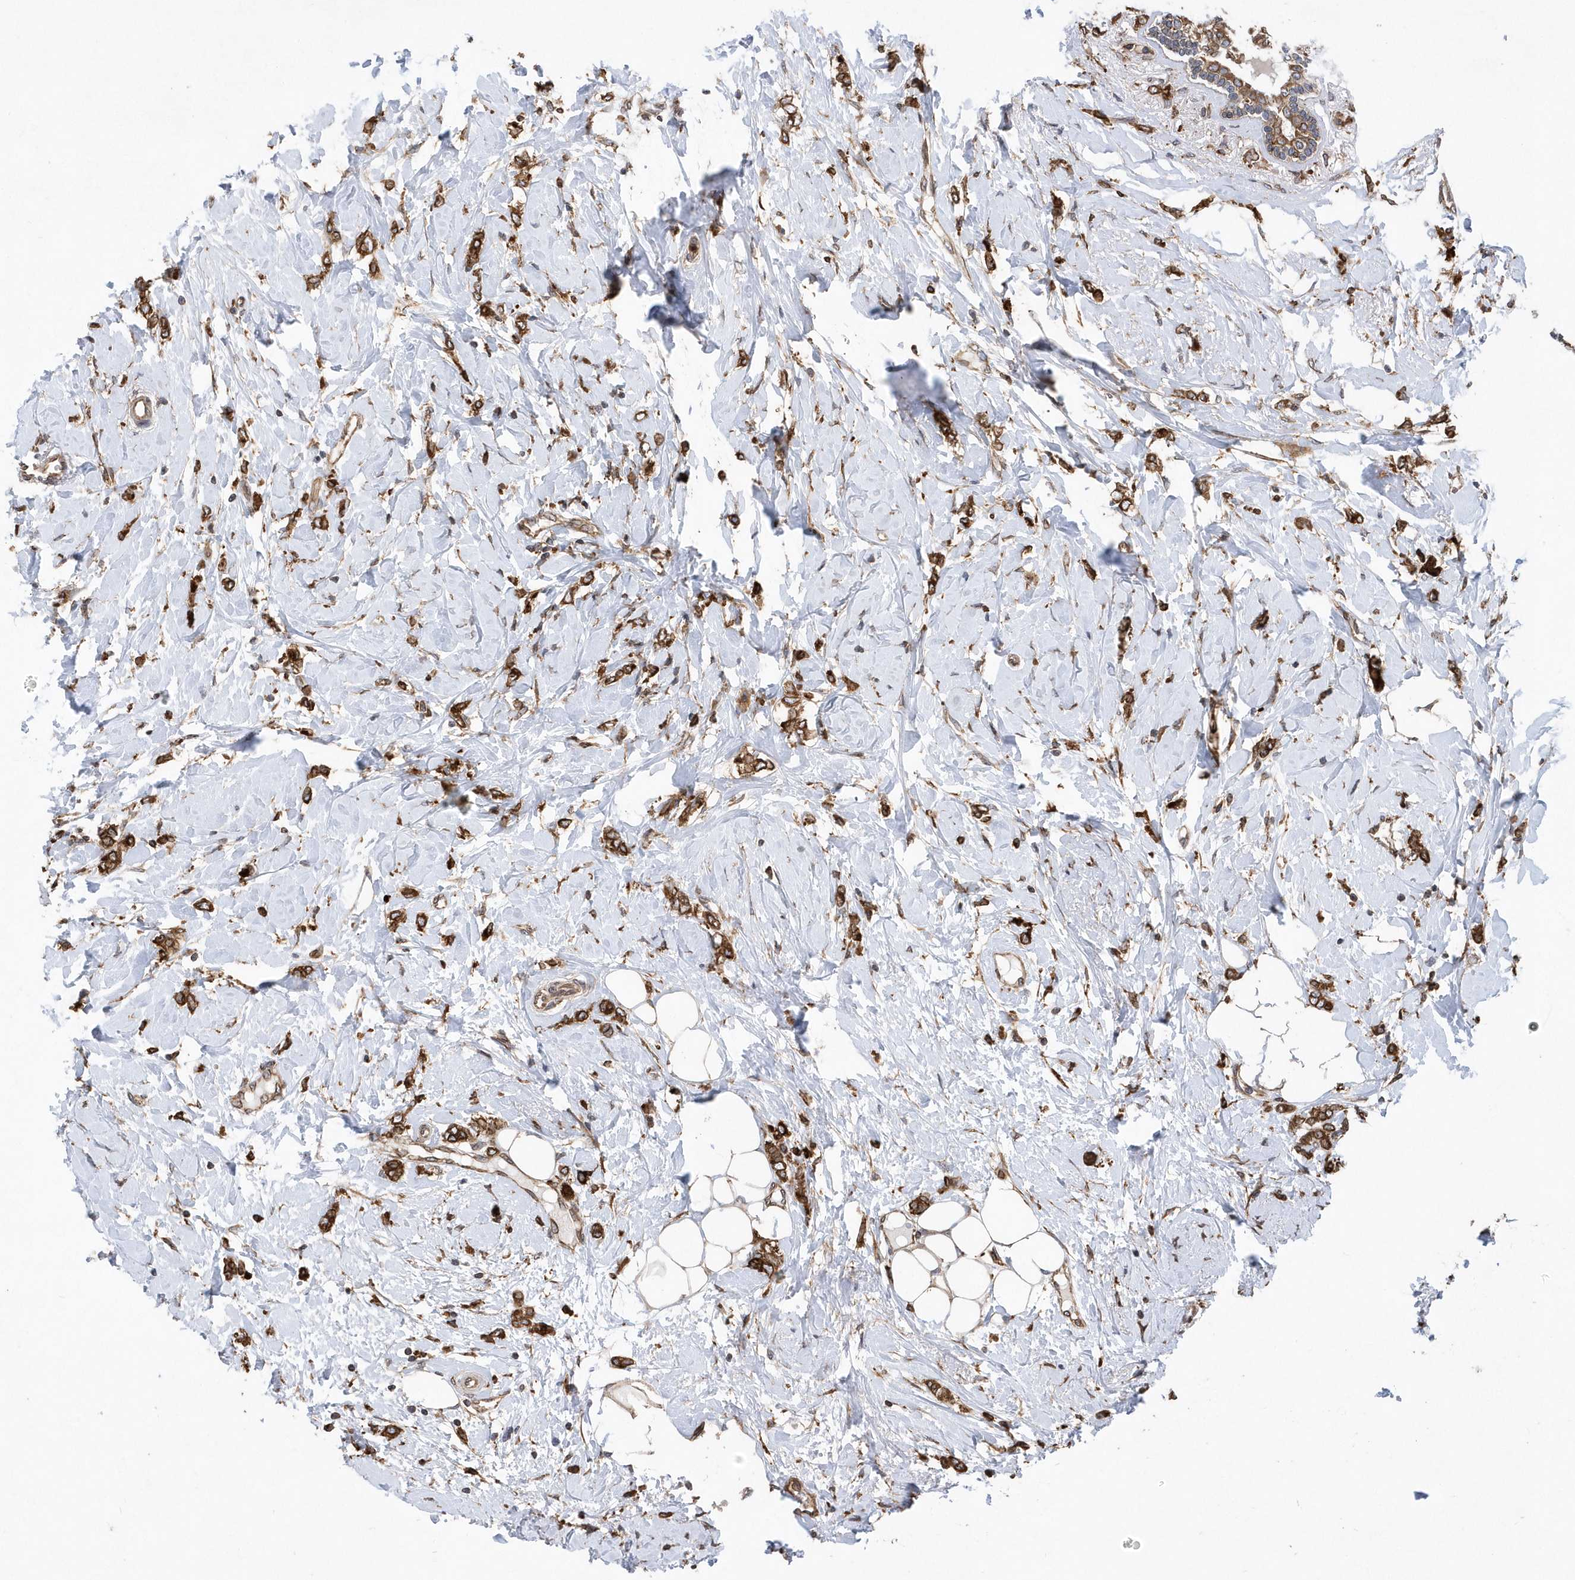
{"staining": {"intensity": "strong", "quantity": ">75%", "location": "cytoplasmic/membranous"}, "tissue": "breast cancer", "cell_type": "Tumor cells", "image_type": "cancer", "snomed": [{"axis": "morphology", "description": "Normal tissue, NOS"}, {"axis": "morphology", "description": "Lobular carcinoma"}, {"axis": "topography", "description": "Breast"}], "caption": "Immunohistochemistry micrograph of neoplastic tissue: breast cancer (lobular carcinoma) stained using immunohistochemistry (IHC) demonstrates high levels of strong protein expression localized specifically in the cytoplasmic/membranous of tumor cells, appearing as a cytoplasmic/membranous brown color.", "gene": "VAMP7", "patient": {"sex": "female", "age": 47}}